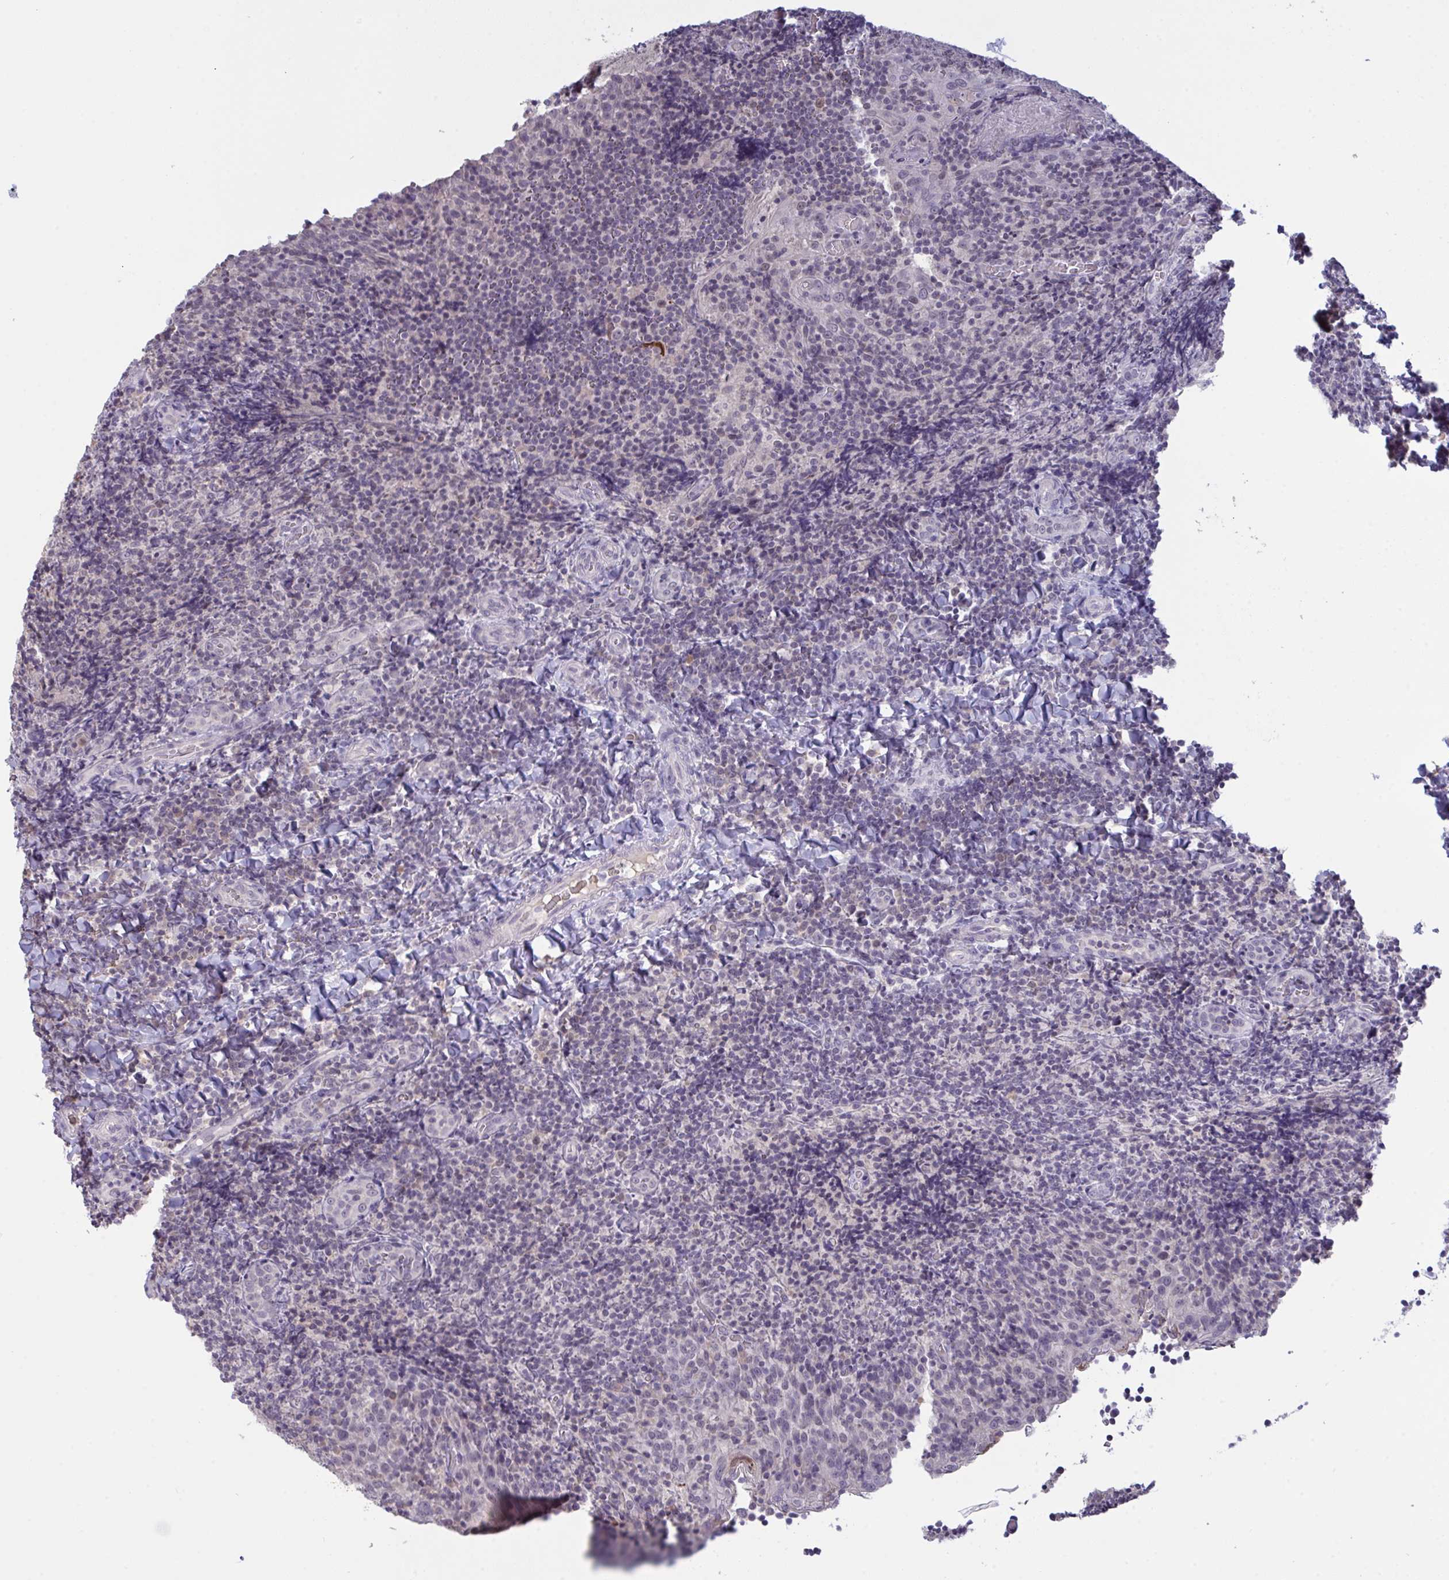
{"staining": {"intensity": "negative", "quantity": "none", "location": "none"}, "tissue": "tonsil", "cell_type": "Germinal center cells", "image_type": "normal", "snomed": [{"axis": "morphology", "description": "Normal tissue, NOS"}, {"axis": "topography", "description": "Tonsil"}], "caption": "This is an immunohistochemistry (IHC) photomicrograph of unremarkable human tonsil. There is no positivity in germinal center cells.", "gene": "ZNF784", "patient": {"sex": "male", "age": 17}}